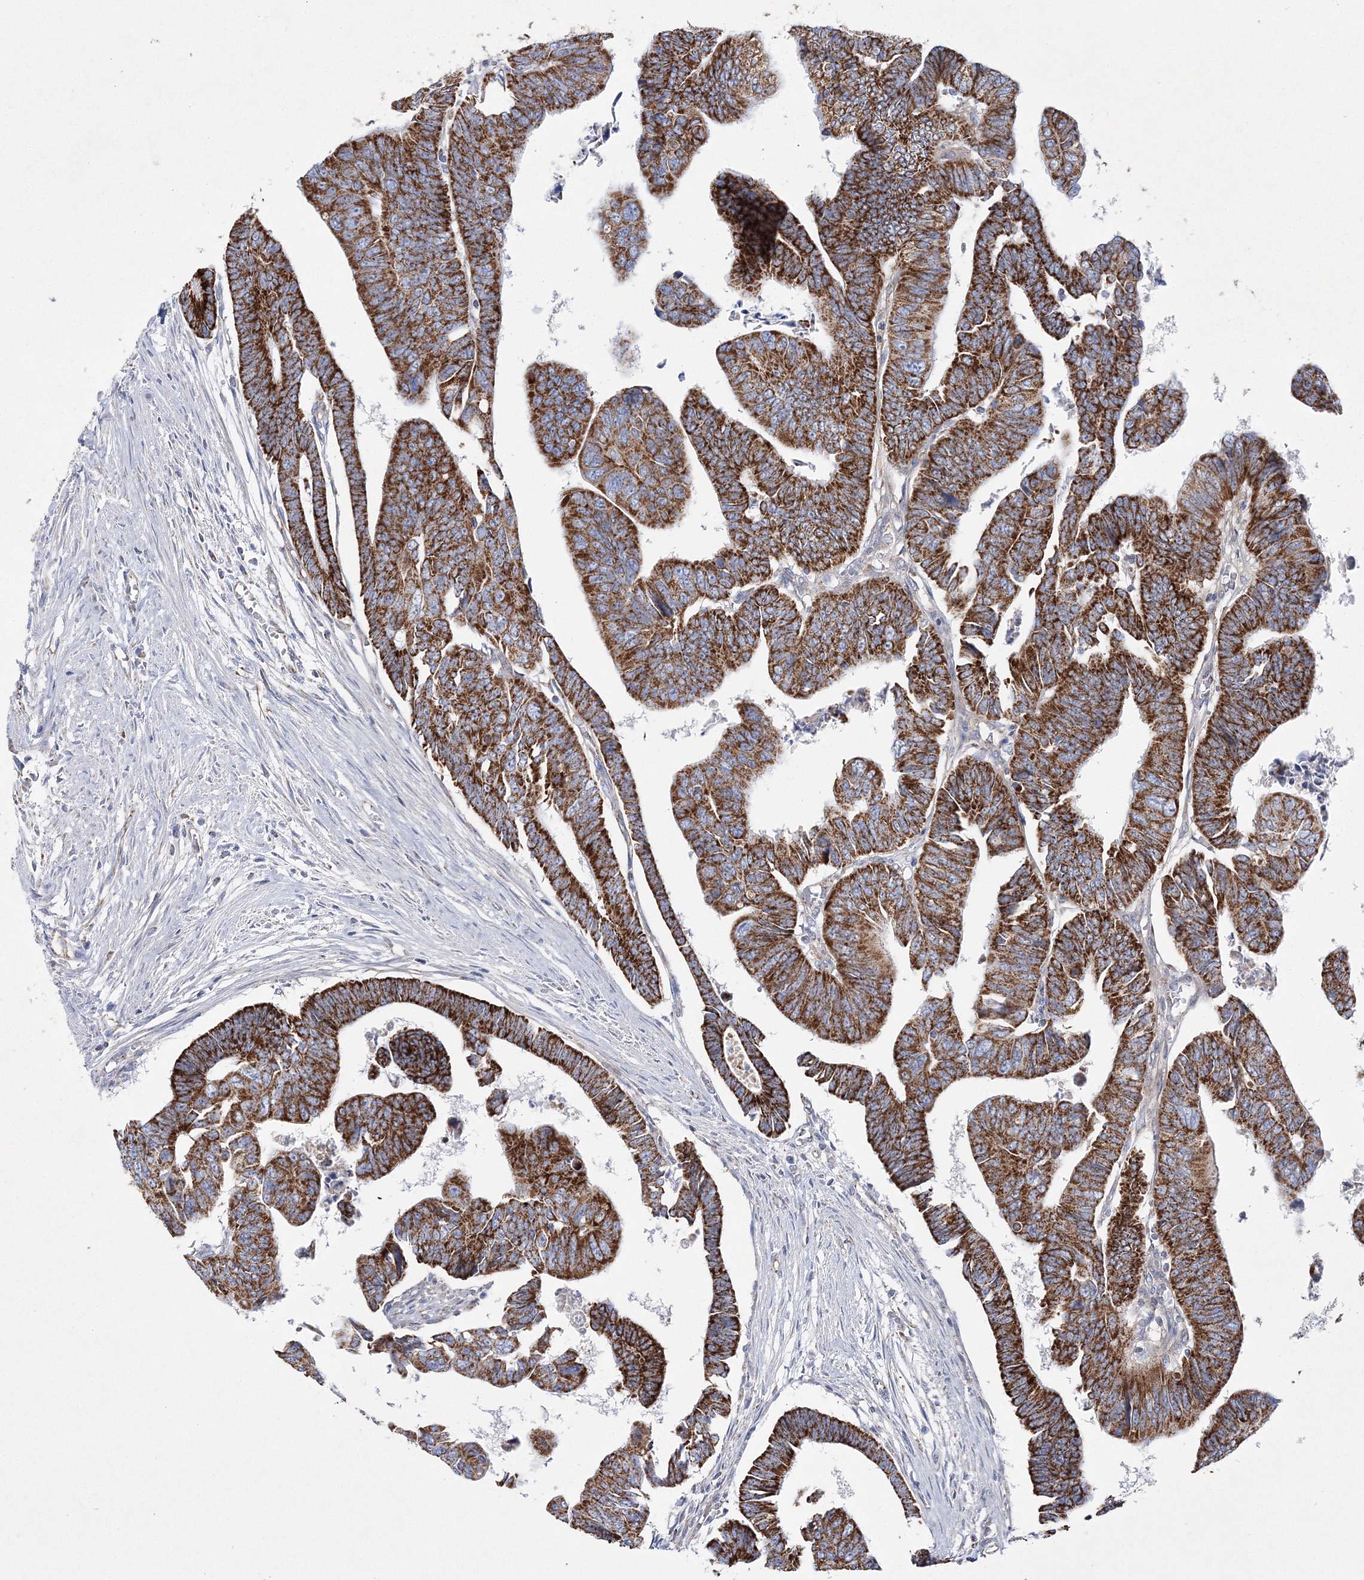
{"staining": {"intensity": "strong", "quantity": ">75%", "location": "cytoplasmic/membranous"}, "tissue": "colorectal cancer", "cell_type": "Tumor cells", "image_type": "cancer", "snomed": [{"axis": "morphology", "description": "Adenocarcinoma, NOS"}, {"axis": "topography", "description": "Rectum"}], "caption": "DAB (3,3'-diaminobenzidine) immunohistochemical staining of human colorectal cancer (adenocarcinoma) shows strong cytoplasmic/membranous protein expression in approximately >75% of tumor cells. Nuclei are stained in blue.", "gene": "HIBCH", "patient": {"sex": "female", "age": 65}}